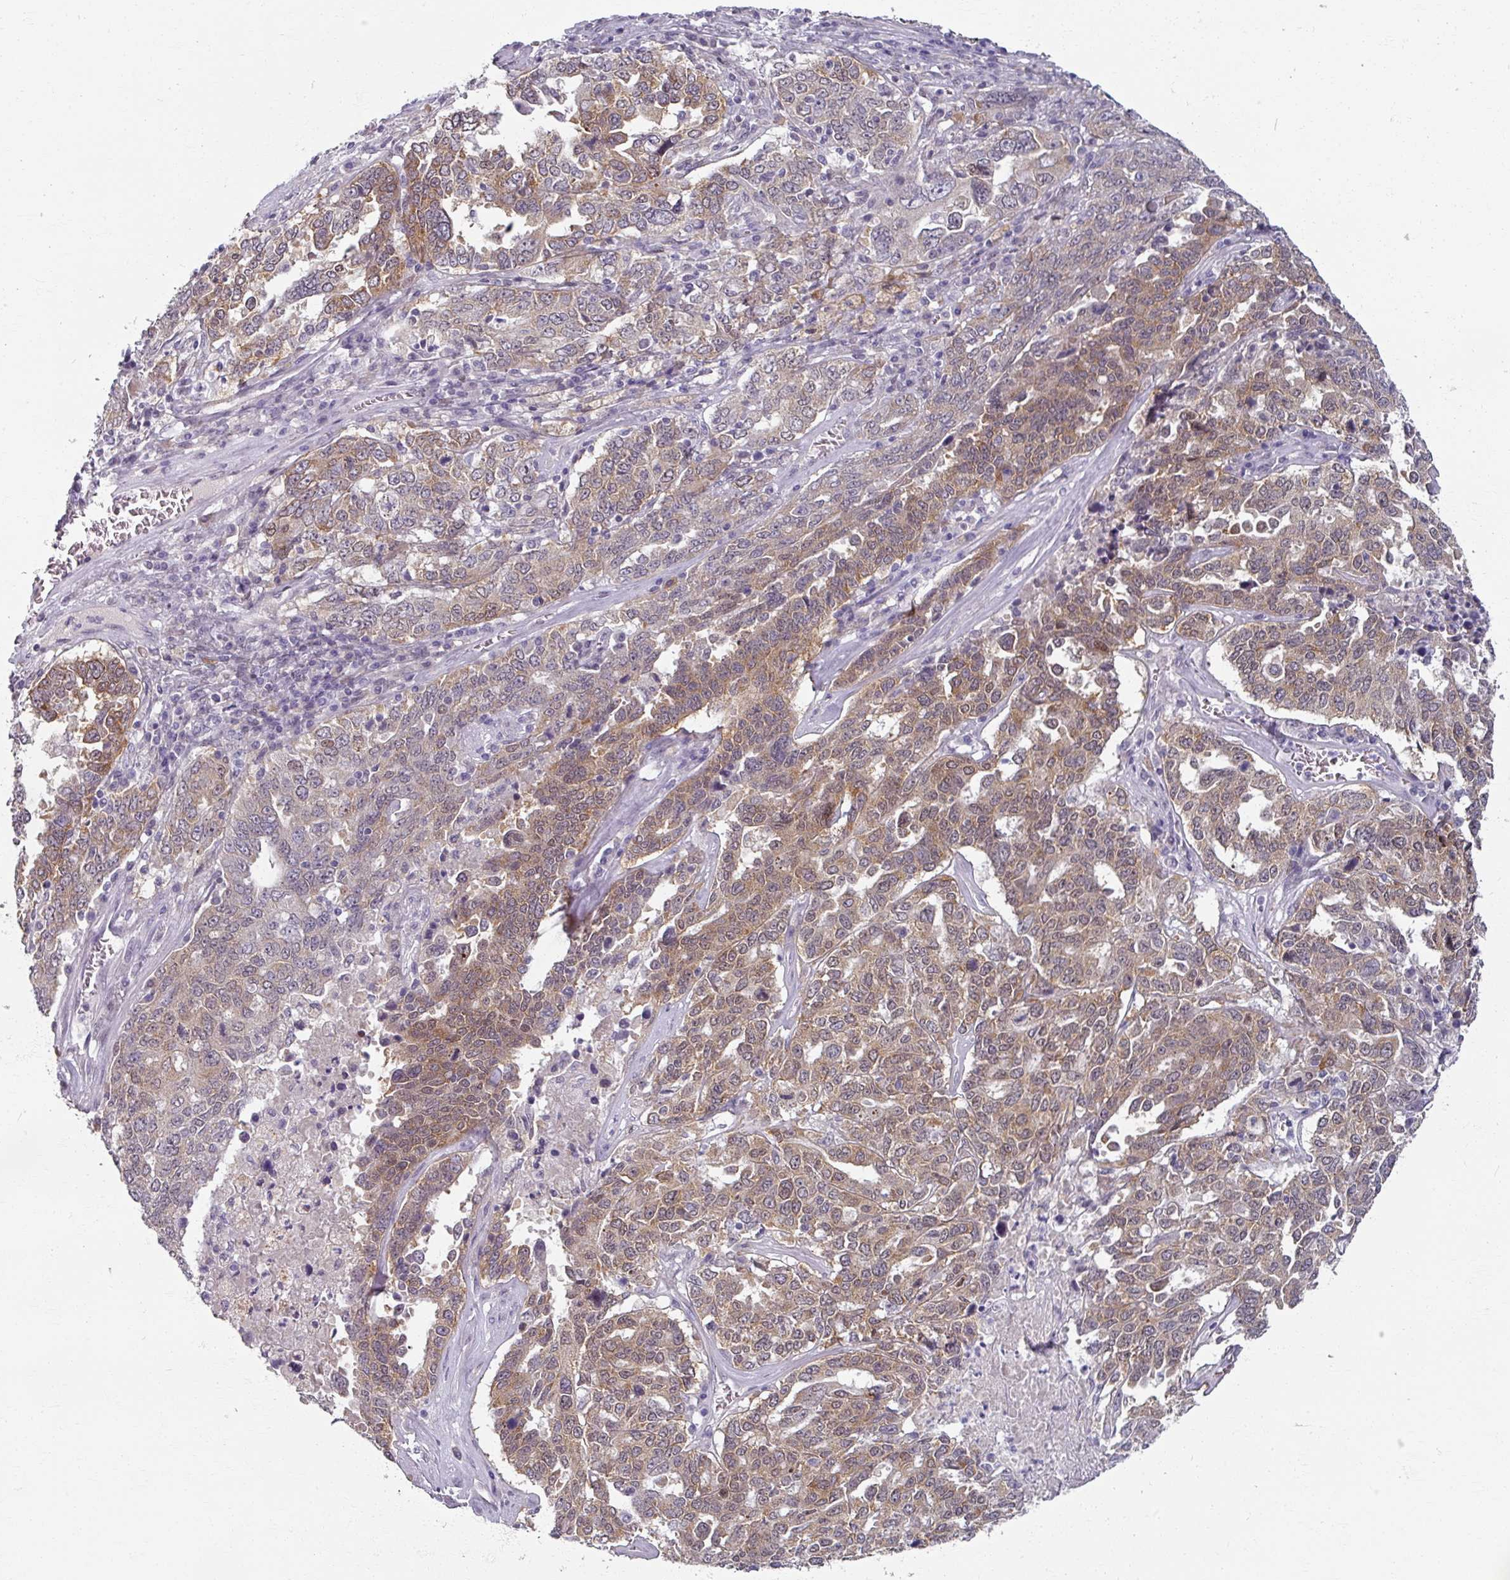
{"staining": {"intensity": "moderate", "quantity": ">75%", "location": "cytoplasmic/membranous,nuclear"}, "tissue": "ovarian cancer", "cell_type": "Tumor cells", "image_type": "cancer", "snomed": [{"axis": "morphology", "description": "Carcinoma, endometroid"}, {"axis": "topography", "description": "Ovary"}], "caption": "Ovarian endometroid carcinoma stained with a brown dye reveals moderate cytoplasmic/membranous and nuclear positive expression in approximately >75% of tumor cells.", "gene": "RIPOR3", "patient": {"sex": "female", "age": 62}}